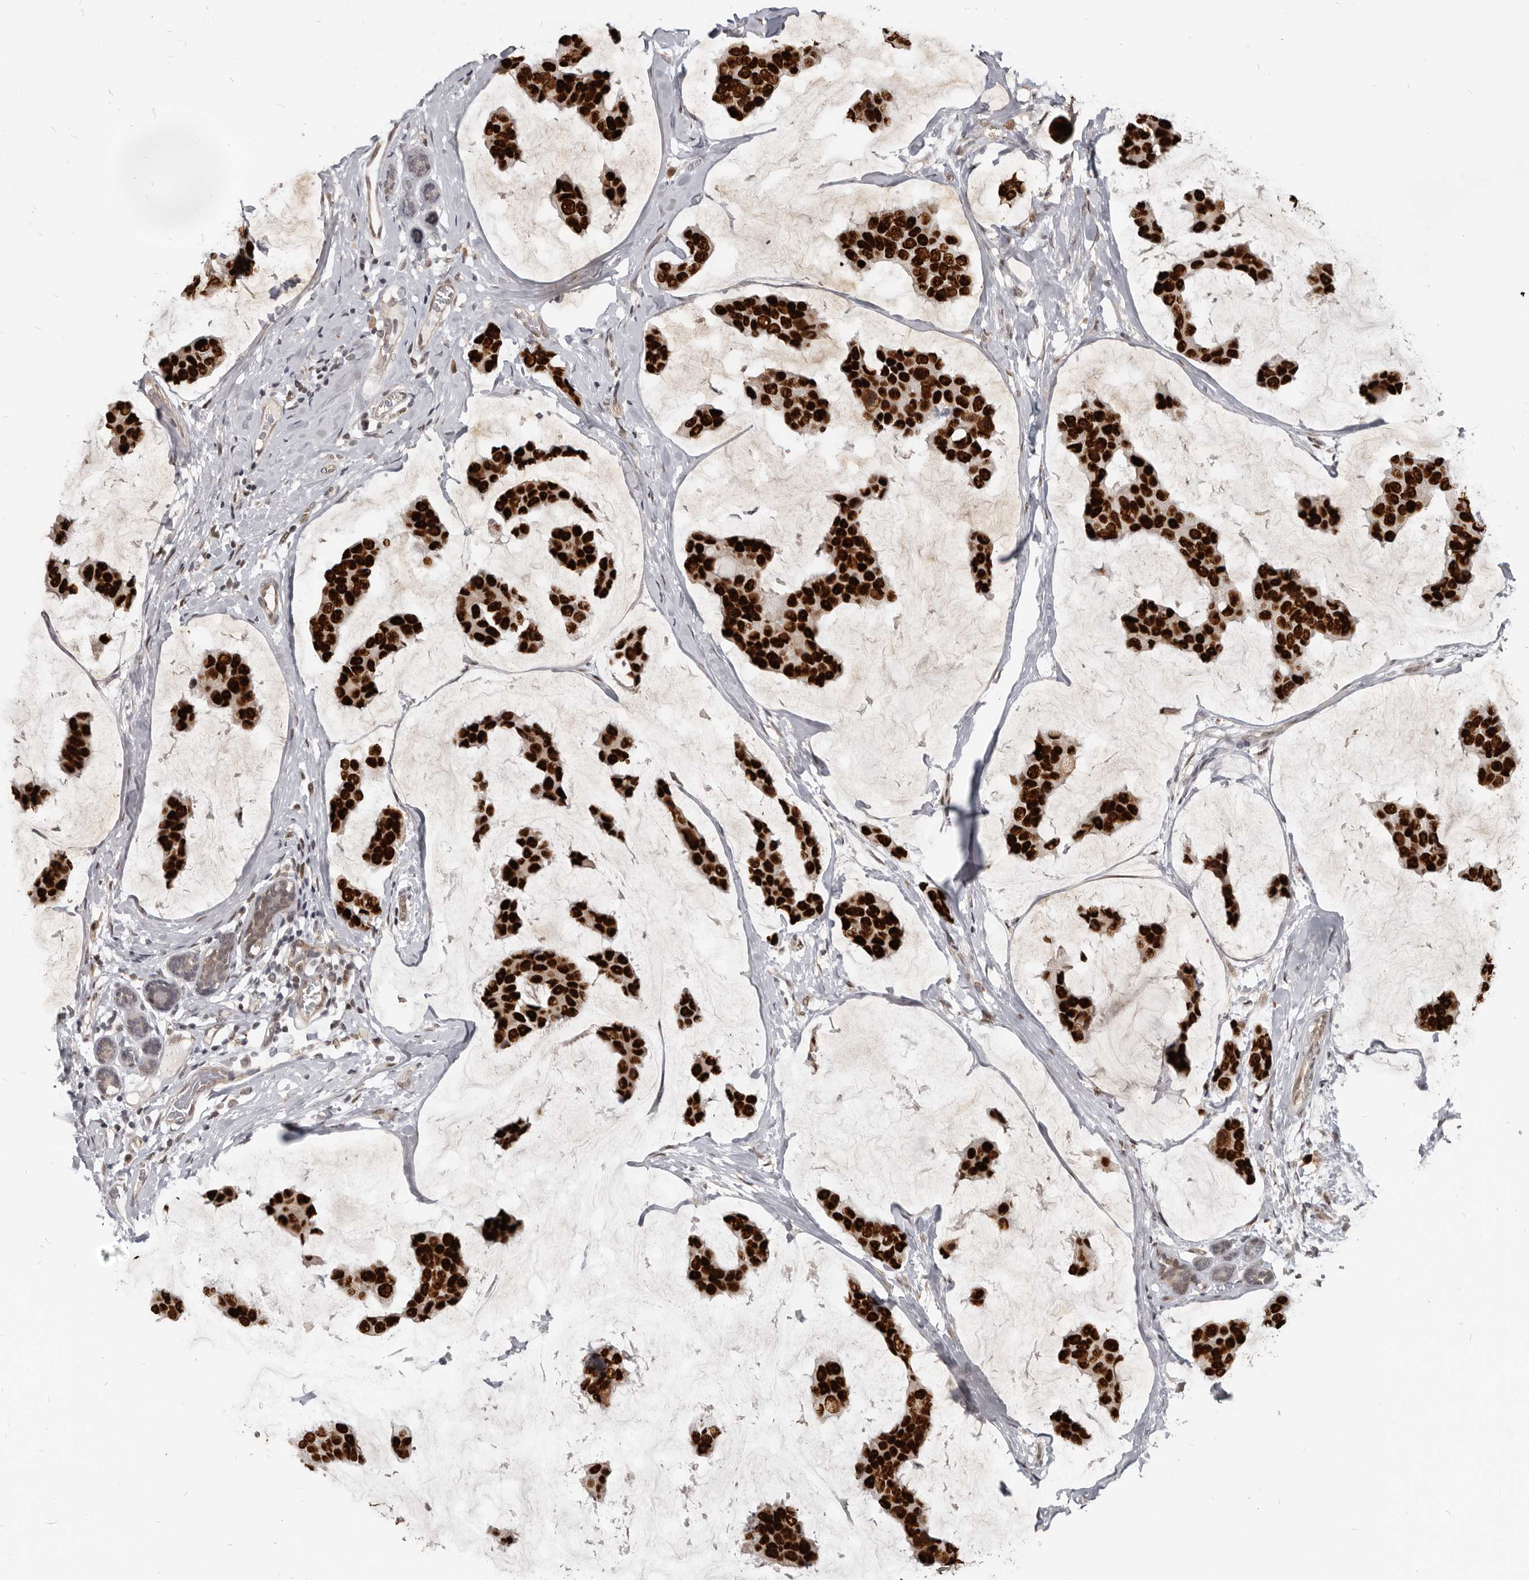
{"staining": {"intensity": "strong", "quantity": ">75%", "location": "nuclear"}, "tissue": "breast cancer", "cell_type": "Tumor cells", "image_type": "cancer", "snomed": [{"axis": "morphology", "description": "Normal tissue, NOS"}, {"axis": "morphology", "description": "Duct carcinoma"}, {"axis": "topography", "description": "Breast"}], "caption": "Brown immunohistochemical staining in intraductal carcinoma (breast) demonstrates strong nuclear staining in about >75% of tumor cells.", "gene": "ATF5", "patient": {"sex": "female", "age": 50}}